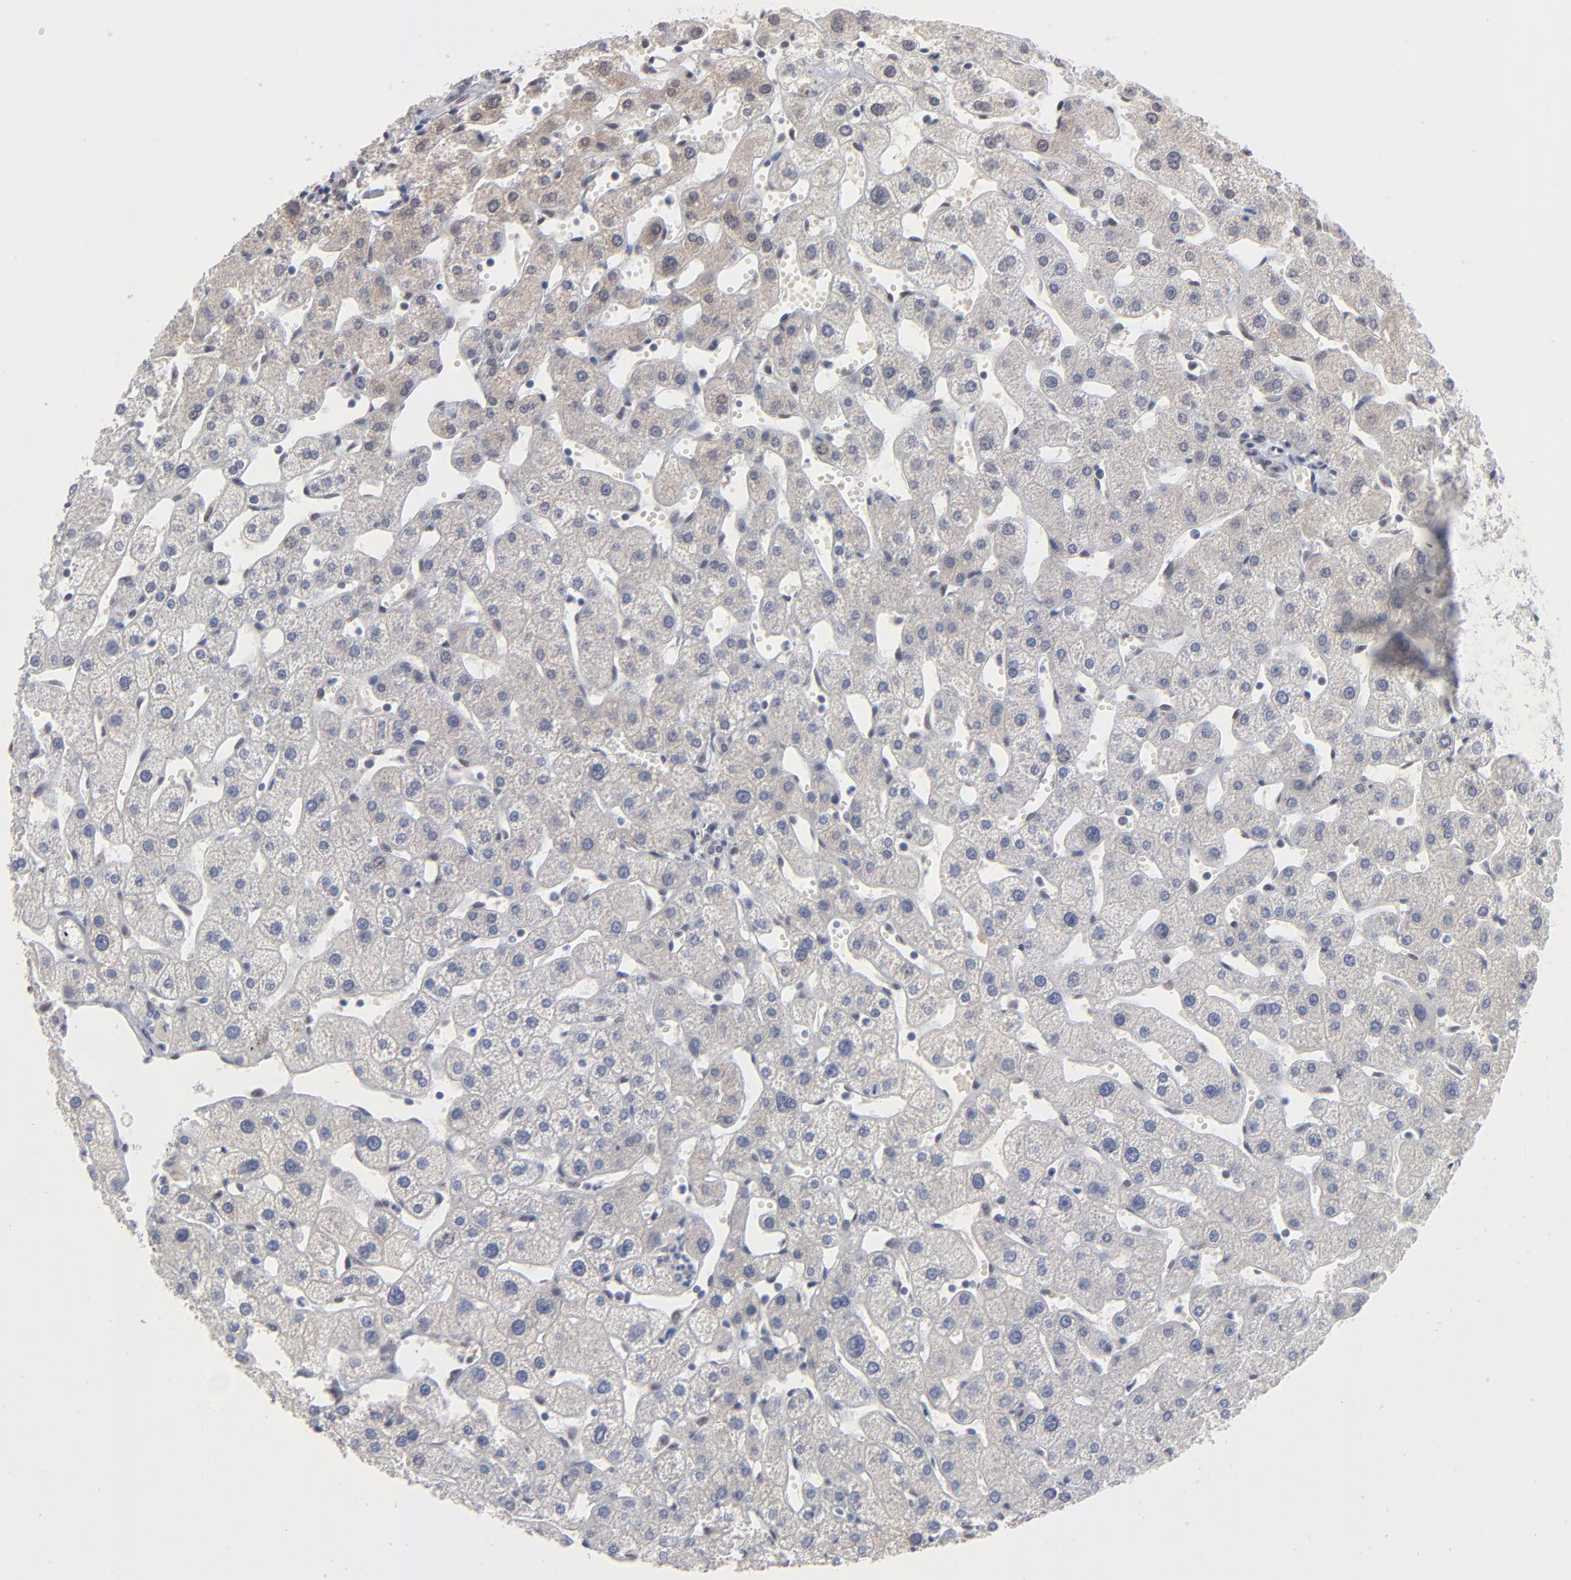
{"staining": {"intensity": "negative", "quantity": "none", "location": "none"}, "tissue": "liver", "cell_type": "Cholangiocytes", "image_type": "normal", "snomed": [{"axis": "morphology", "description": "Normal tissue, NOS"}, {"axis": "topography", "description": "Liver"}], "caption": "This is a image of IHC staining of unremarkable liver, which shows no expression in cholangiocytes.", "gene": "MBIP", "patient": {"sex": "male", "age": 67}}